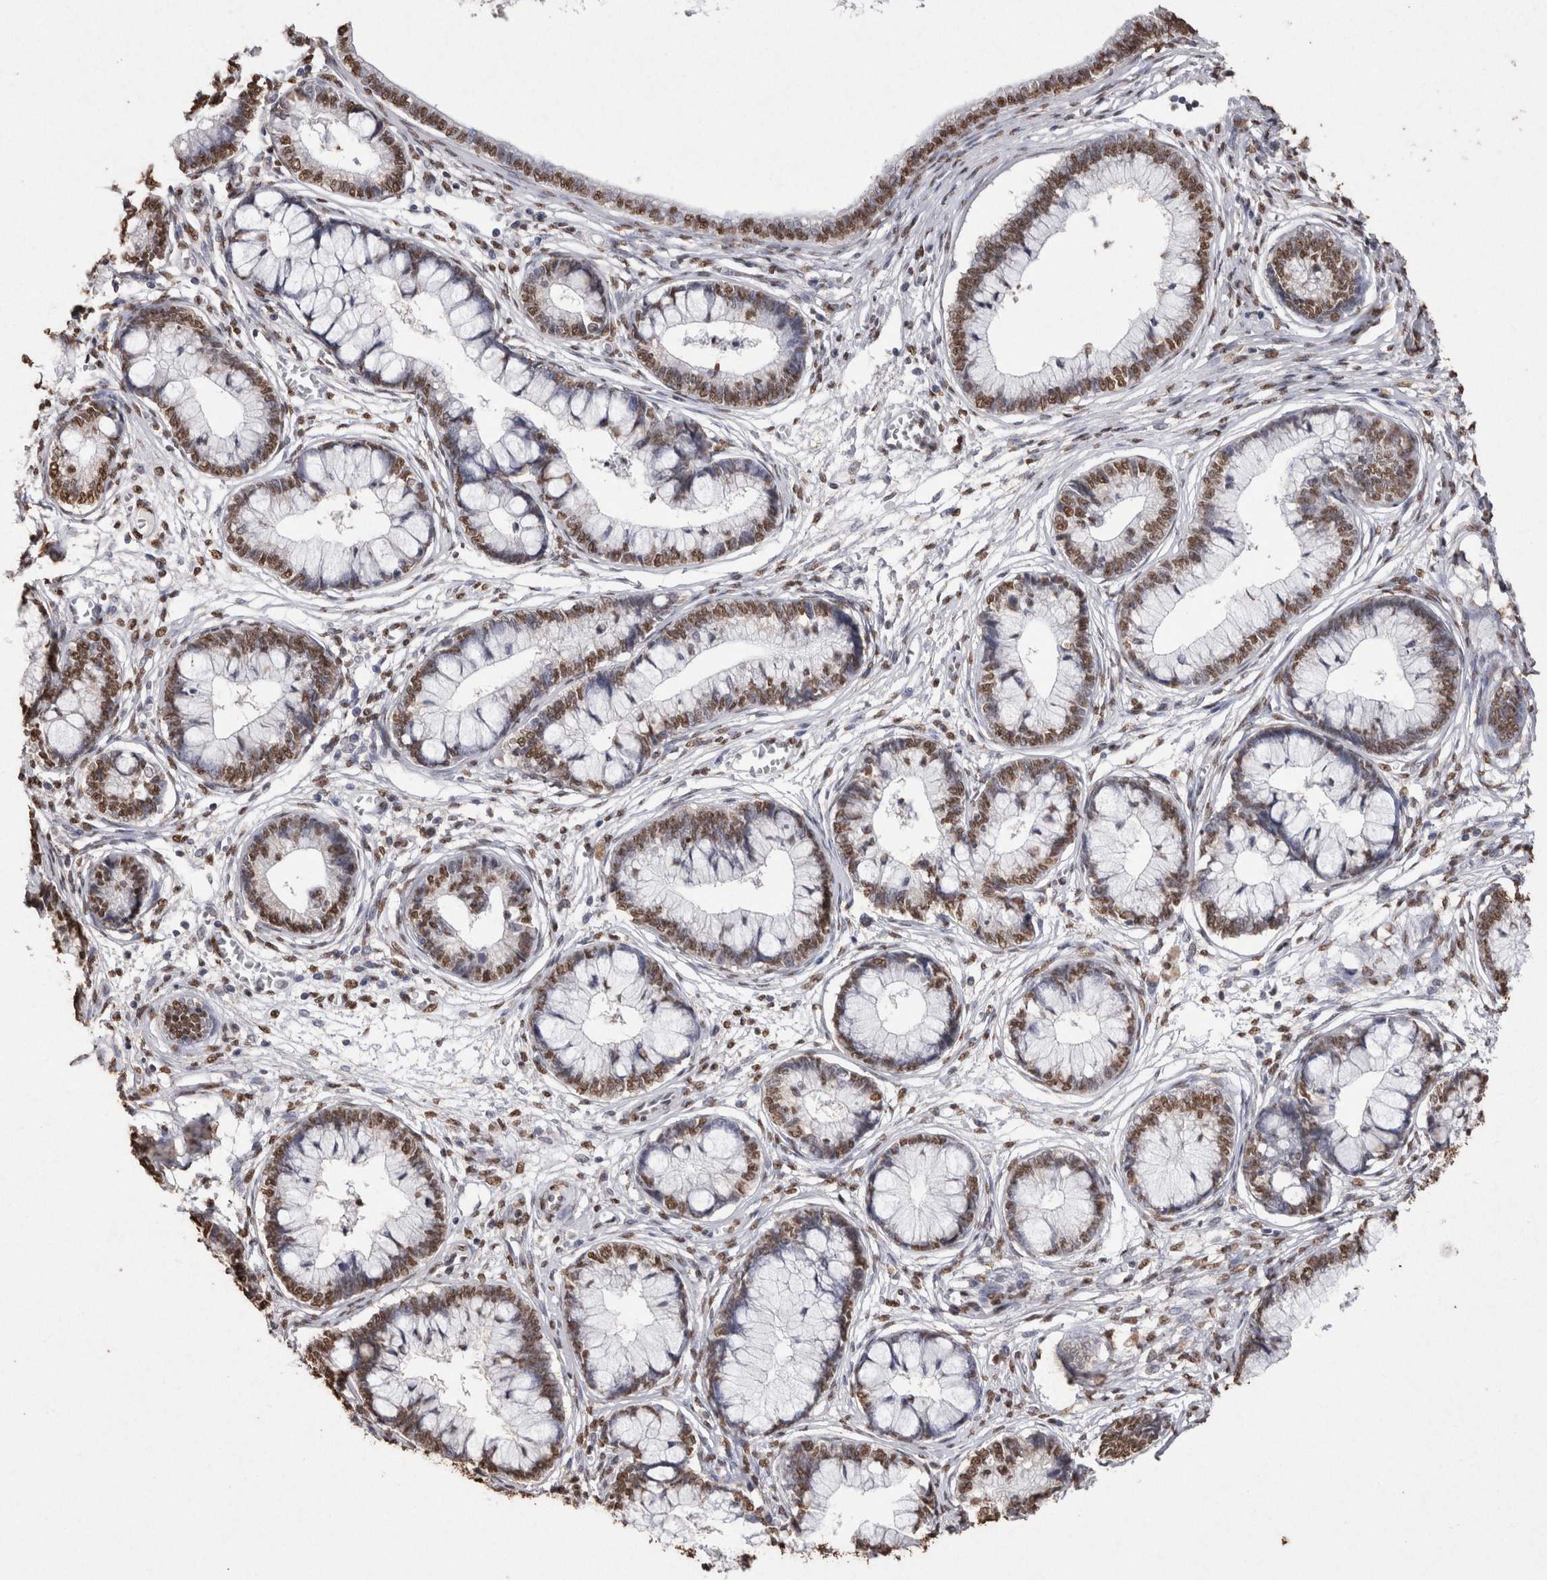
{"staining": {"intensity": "moderate", "quantity": ">75%", "location": "nuclear"}, "tissue": "cervical cancer", "cell_type": "Tumor cells", "image_type": "cancer", "snomed": [{"axis": "morphology", "description": "Adenocarcinoma, NOS"}, {"axis": "topography", "description": "Cervix"}], "caption": "Moderate nuclear protein staining is appreciated in about >75% of tumor cells in adenocarcinoma (cervical).", "gene": "NTHL1", "patient": {"sex": "female", "age": 44}}